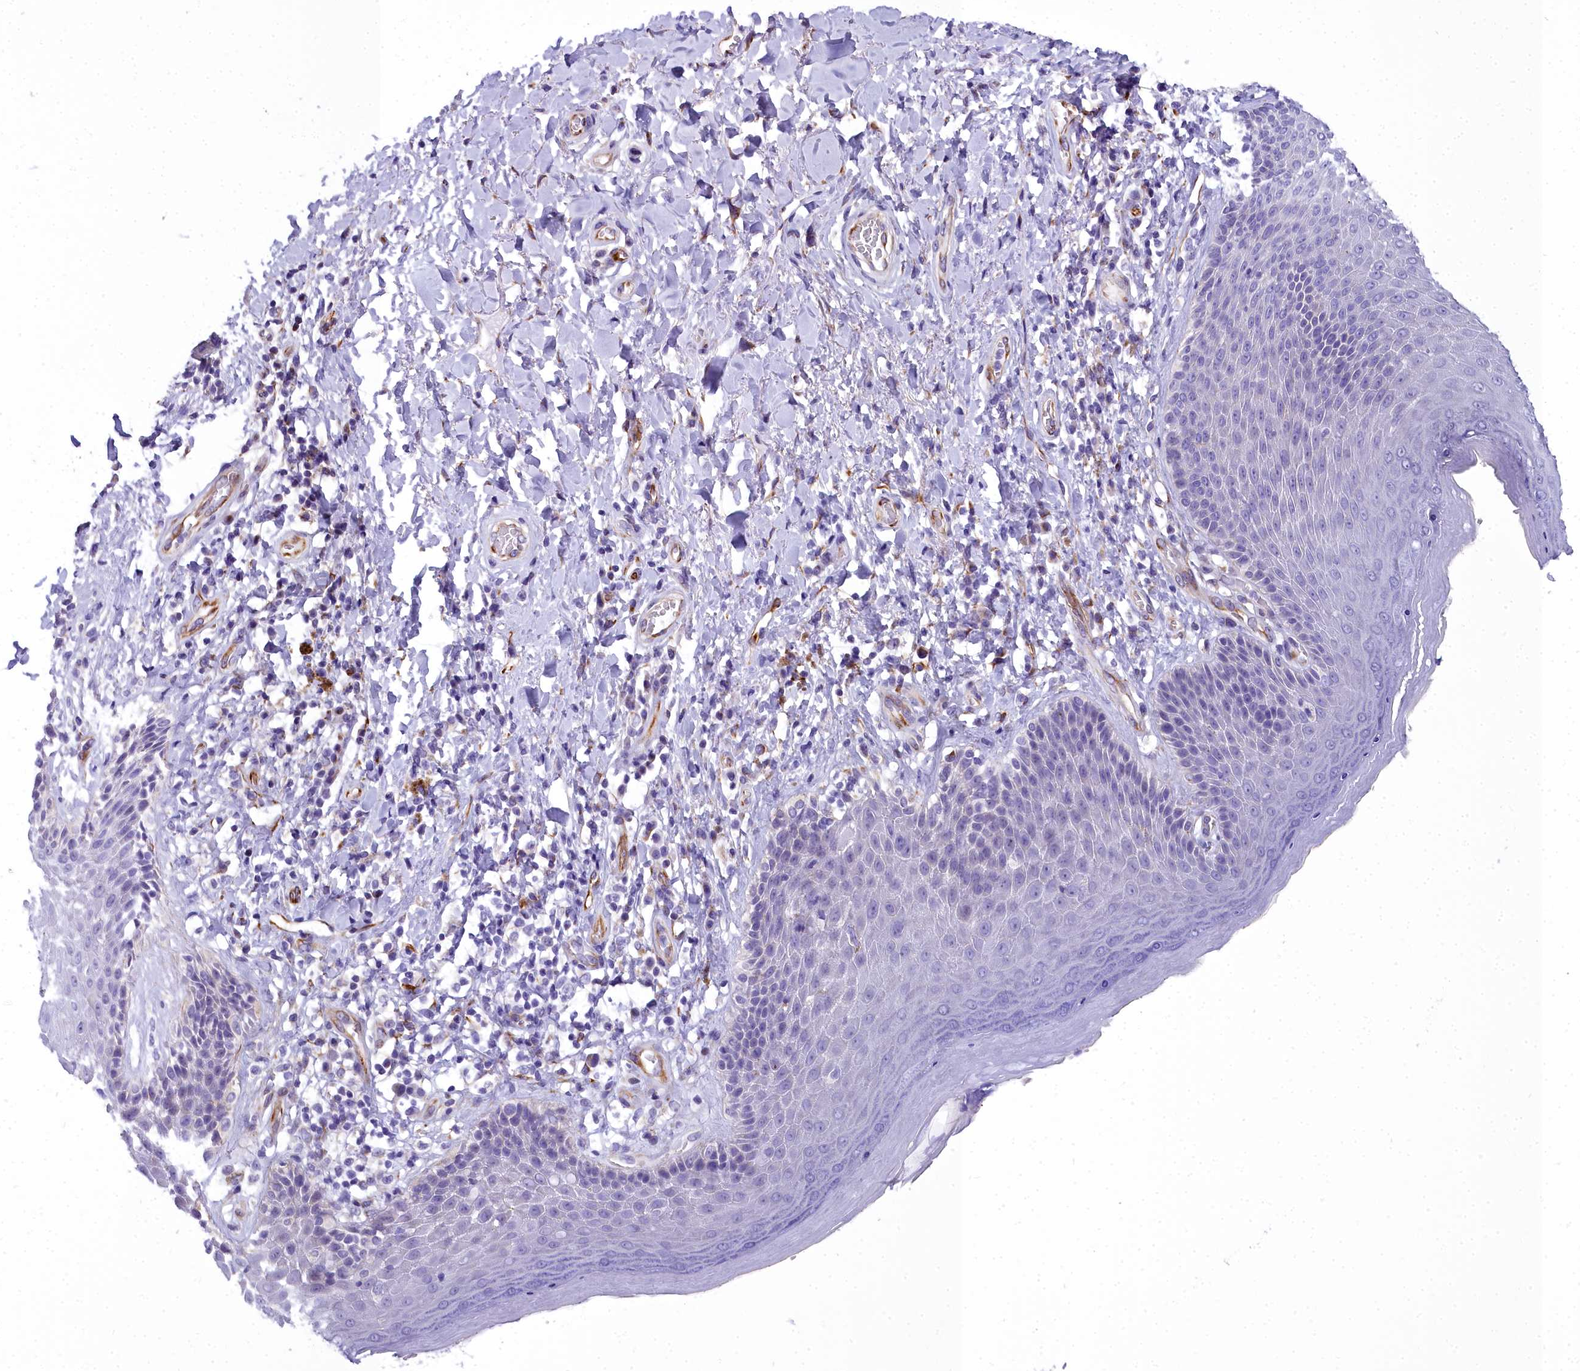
{"staining": {"intensity": "moderate", "quantity": "<25%", "location": "cytoplasmic/membranous"}, "tissue": "skin", "cell_type": "Epidermal cells", "image_type": "normal", "snomed": [{"axis": "morphology", "description": "Normal tissue, NOS"}, {"axis": "topography", "description": "Anal"}], "caption": "Protein expression analysis of unremarkable skin demonstrates moderate cytoplasmic/membranous staining in about <25% of epidermal cells.", "gene": "TIMM22", "patient": {"sex": "female", "age": 89}}